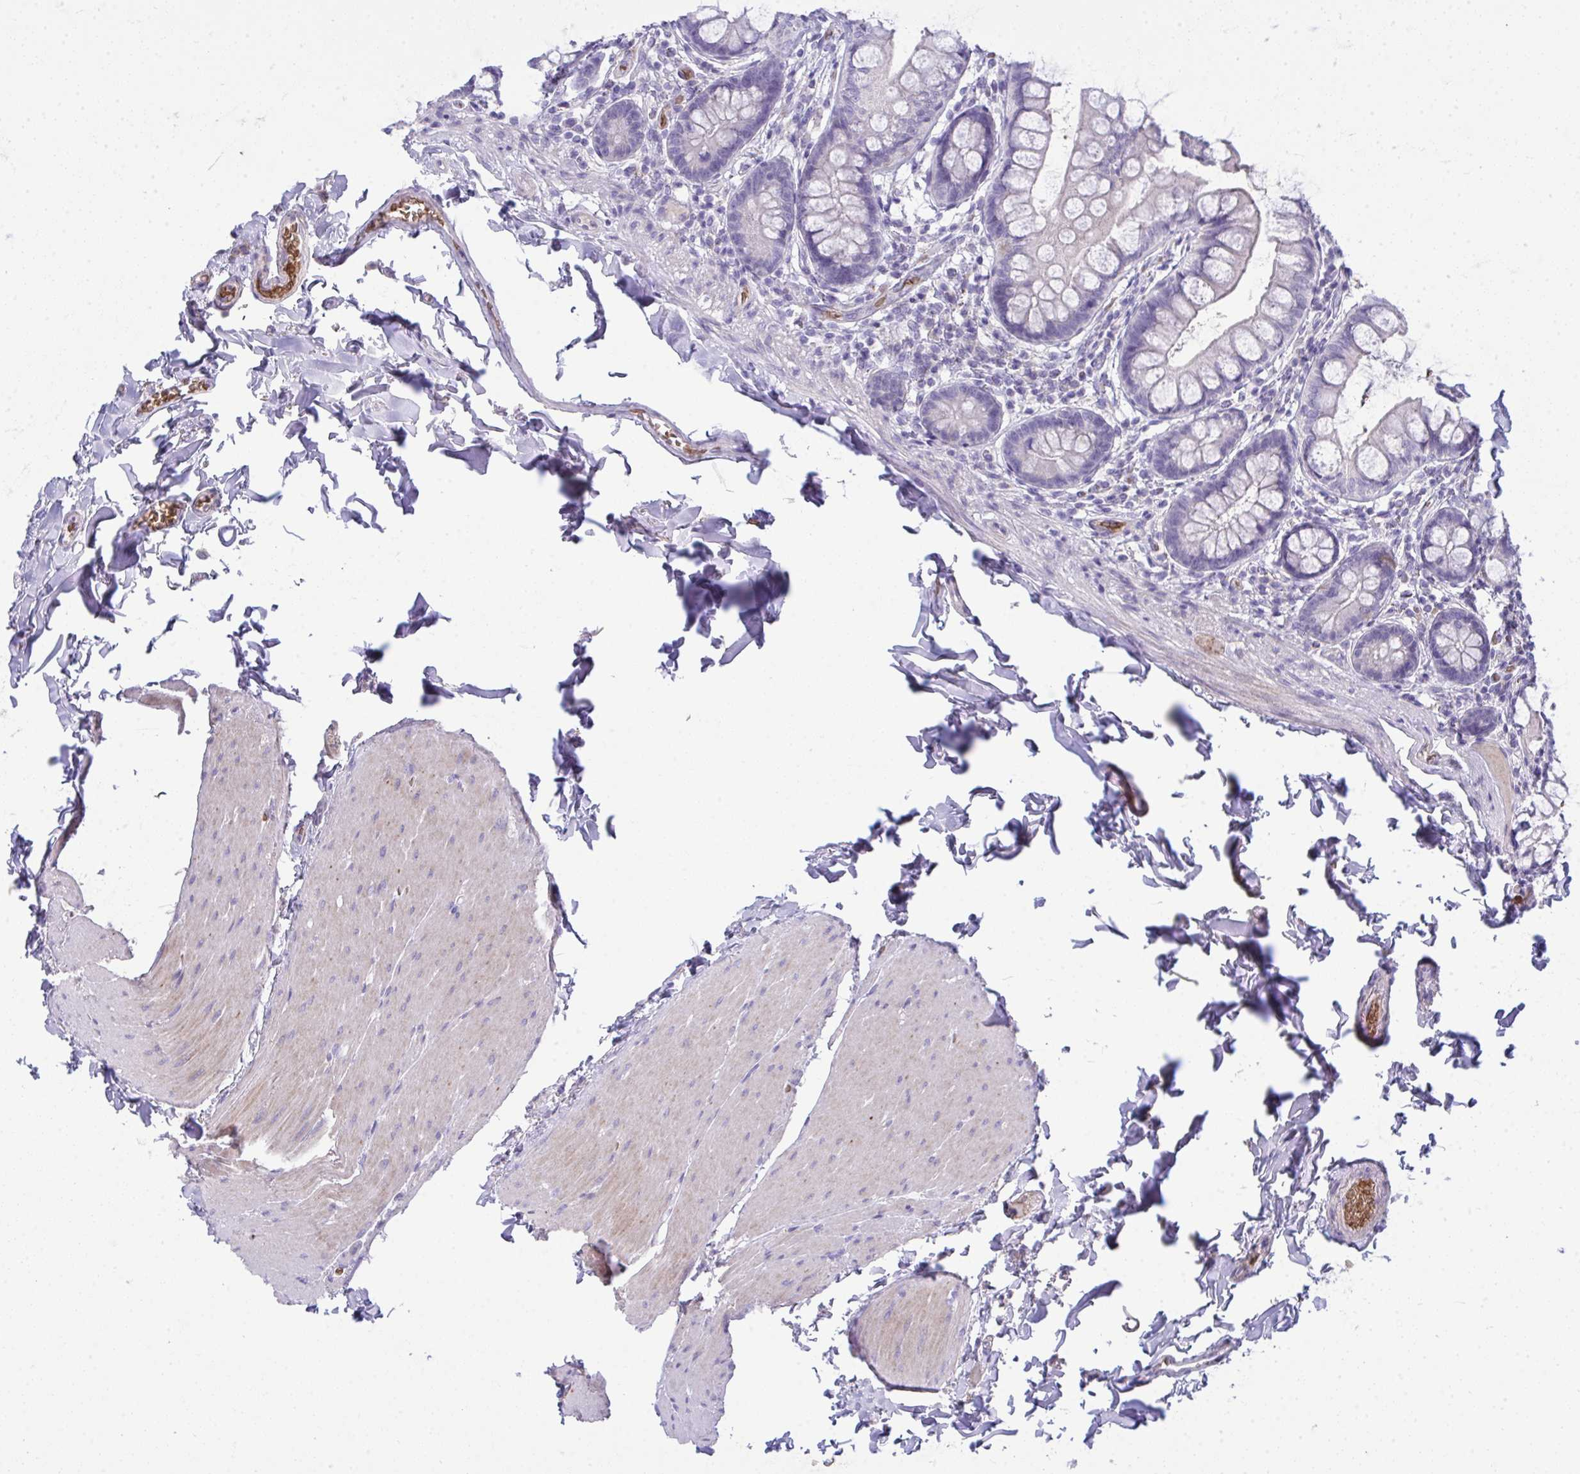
{"staining": {"intensity": "negative", "quantity": "none", "location": "none"}, "tissue": "small intestine", "cell_type": "Glandular cells", "image_type": "normal", "snomed": [{"axis": "morphology", "description": "Normal tissue, NOS"}, {"axis": "topography", "description": "Small intestine"}], "caption": "Immunohistochemistry (IHC) micrograph of benign small intestine: human small intestine stained with DAB reveals no significant protein staining in glandular cells. (DAB immunohistochemistry with hematoxylin counter stain).", "gene": "SPTB", "patient": {"sex": "male", "age": 70}}